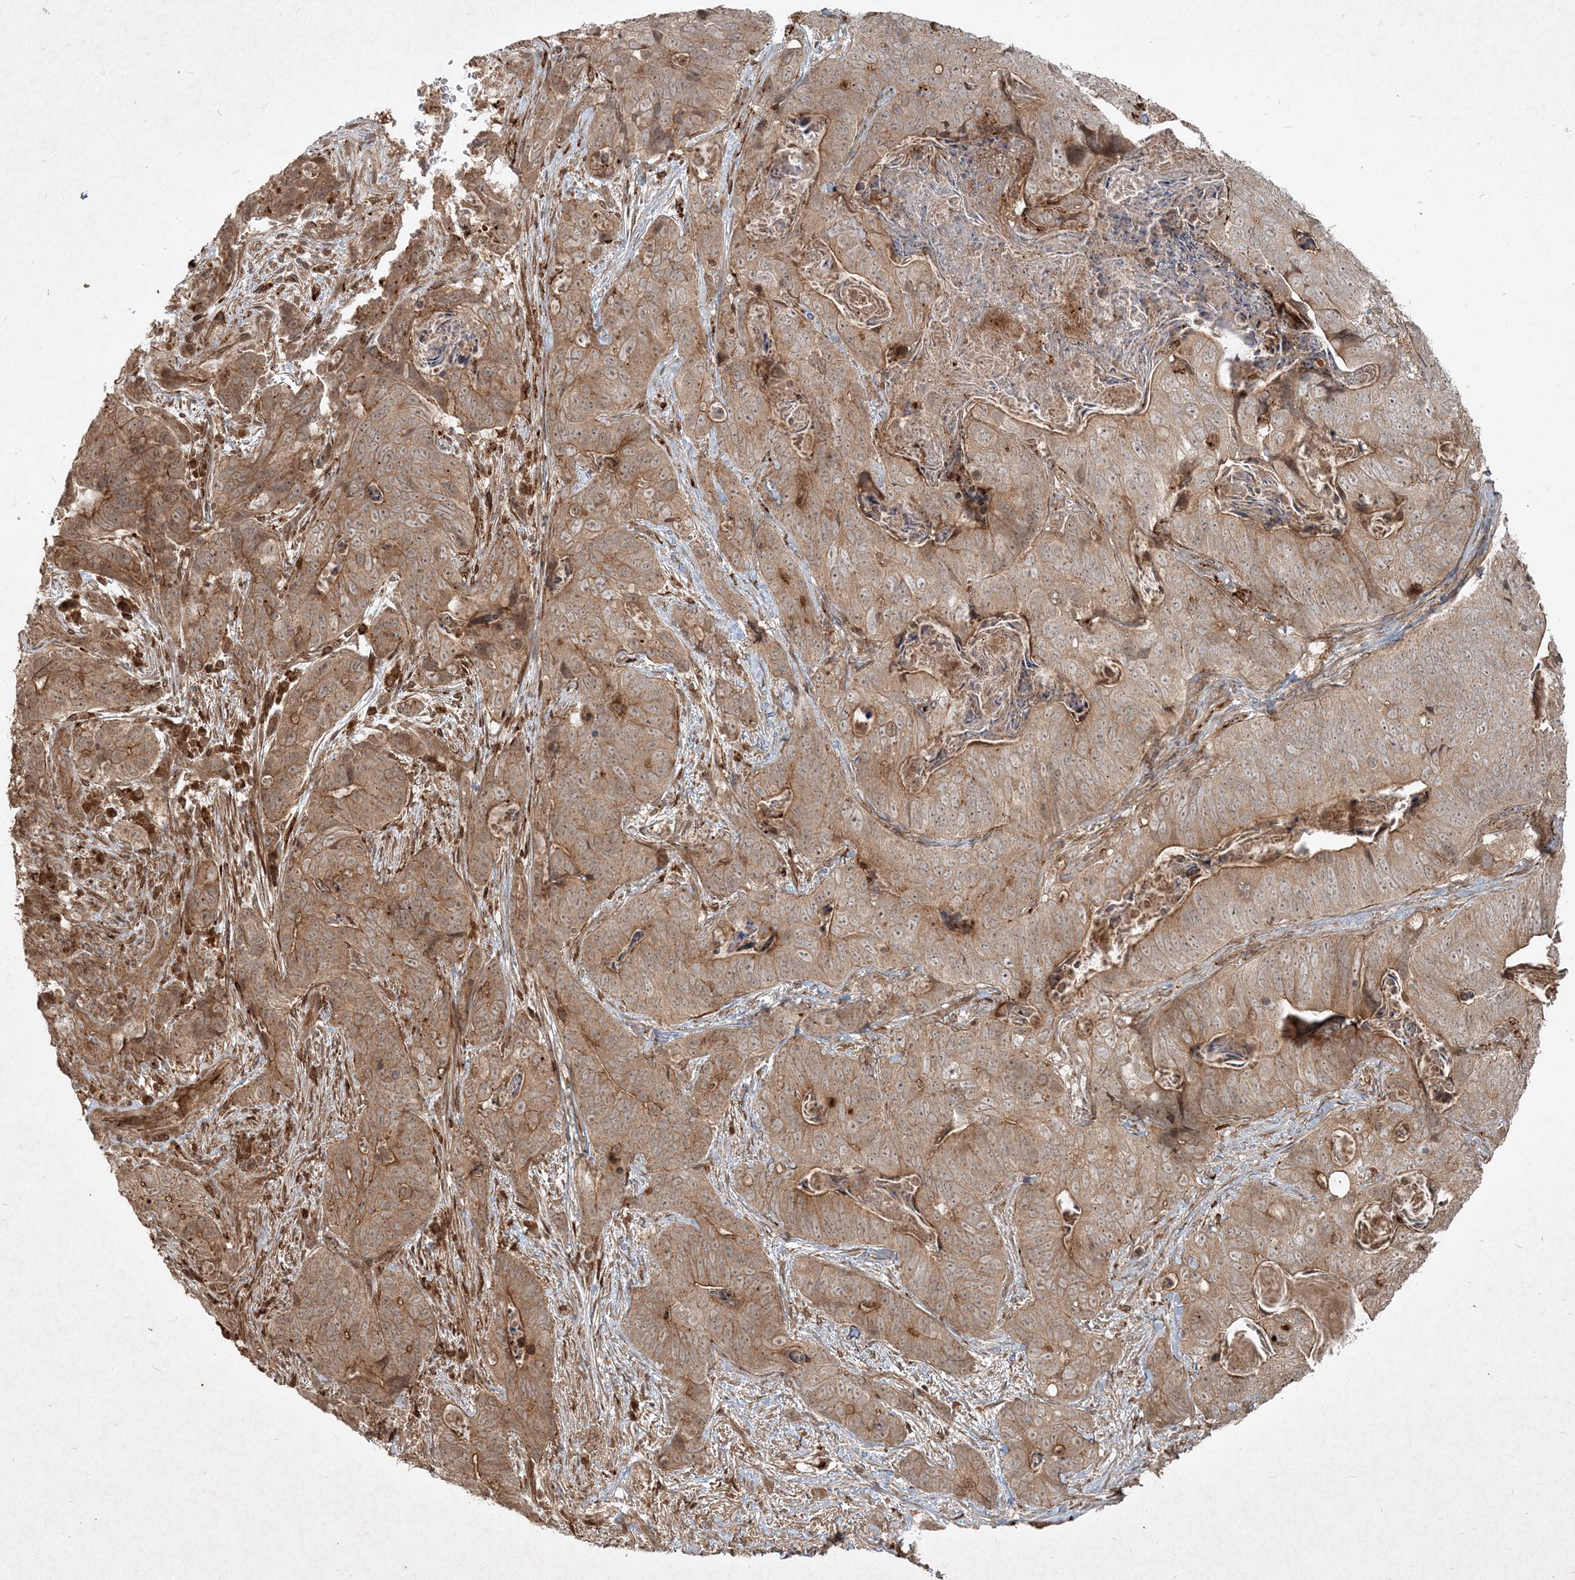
{"staining": {"intensity": "moderate", "quantity": ">75%", "location": "cytoplasmic/membranous"}, "tissue": "stomach cancer", "cell_type": "Tumor cells", "image_type": "cancer", "snomed": [{"axis": "morphology", "description": "Normal tissue, NOS"}, {"axis": "morphology", "description": "Adenocarcinoma, NOS"}, {"axis": "topography", "description": "Stomach"}], "caption": "Immunohistochemistry (IHC) image of neoplastic tissue: adenocarcinoma (stomach) stained using immunohistochemistry (IHC) shows medium levels of moderate protein expression localized specifically in the cytoplasmic/membranous of tumor cells, appearing as a cytoplasmic/membranous brown color.", "gene": "NARS1", "patient": {"sex": "female", "age": 89}}